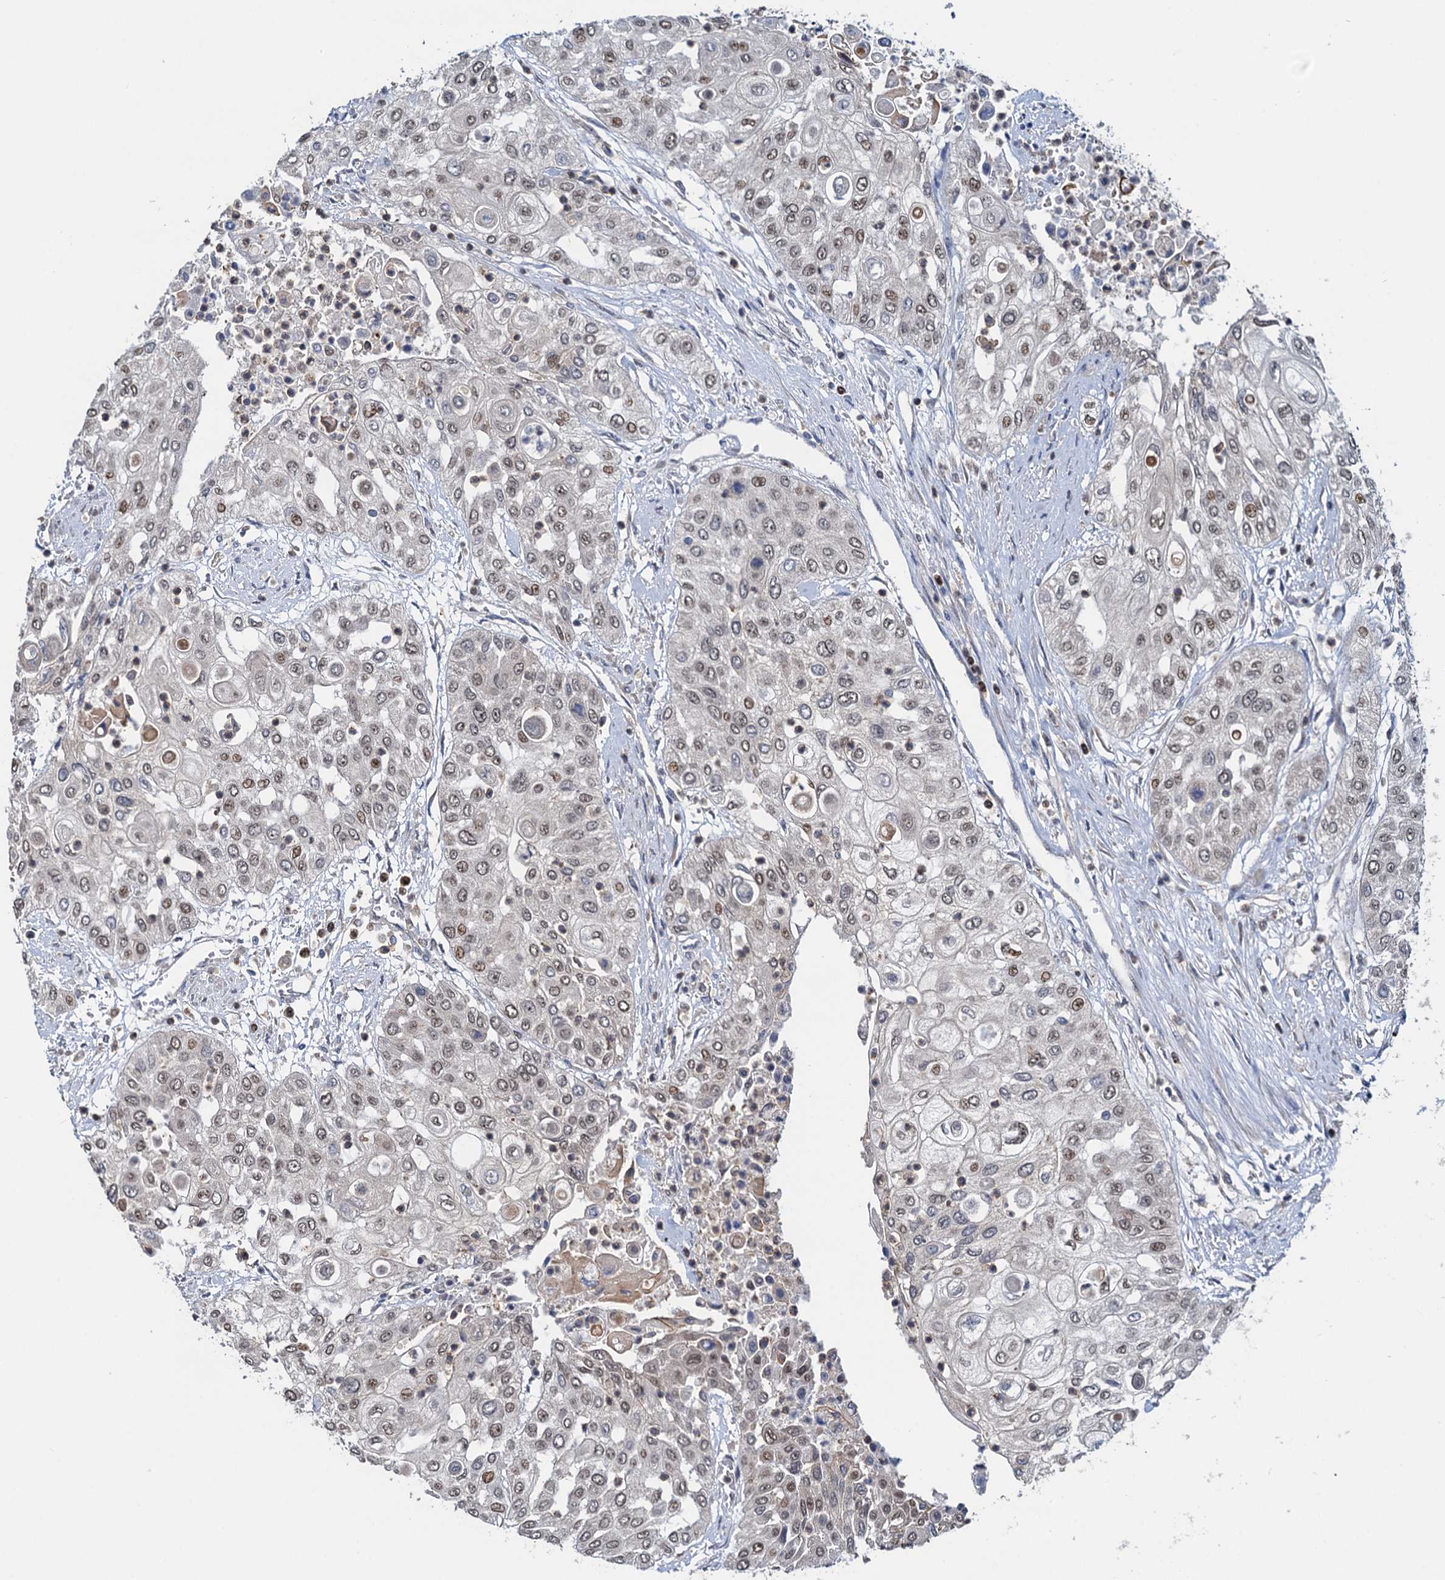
{"staining": {"intensity": "weak", "quantity": "<25%", "location": "nuclear"}, "tissue": "urothelial cancer", "cell_type": "Tumor cells", "image_type": "cancer", "snomed": [{"axis": "morphology", "description": "Urothelial carcinoma, High grade"}, {"axis": "topography", "description": "Urinary bladder"}], "caption": "Tumor cells show no significant protein staining in urothelial carcinoma (high-grade).", "gene": "RNF125", "patient": {"sex": "female", "age": 79}}